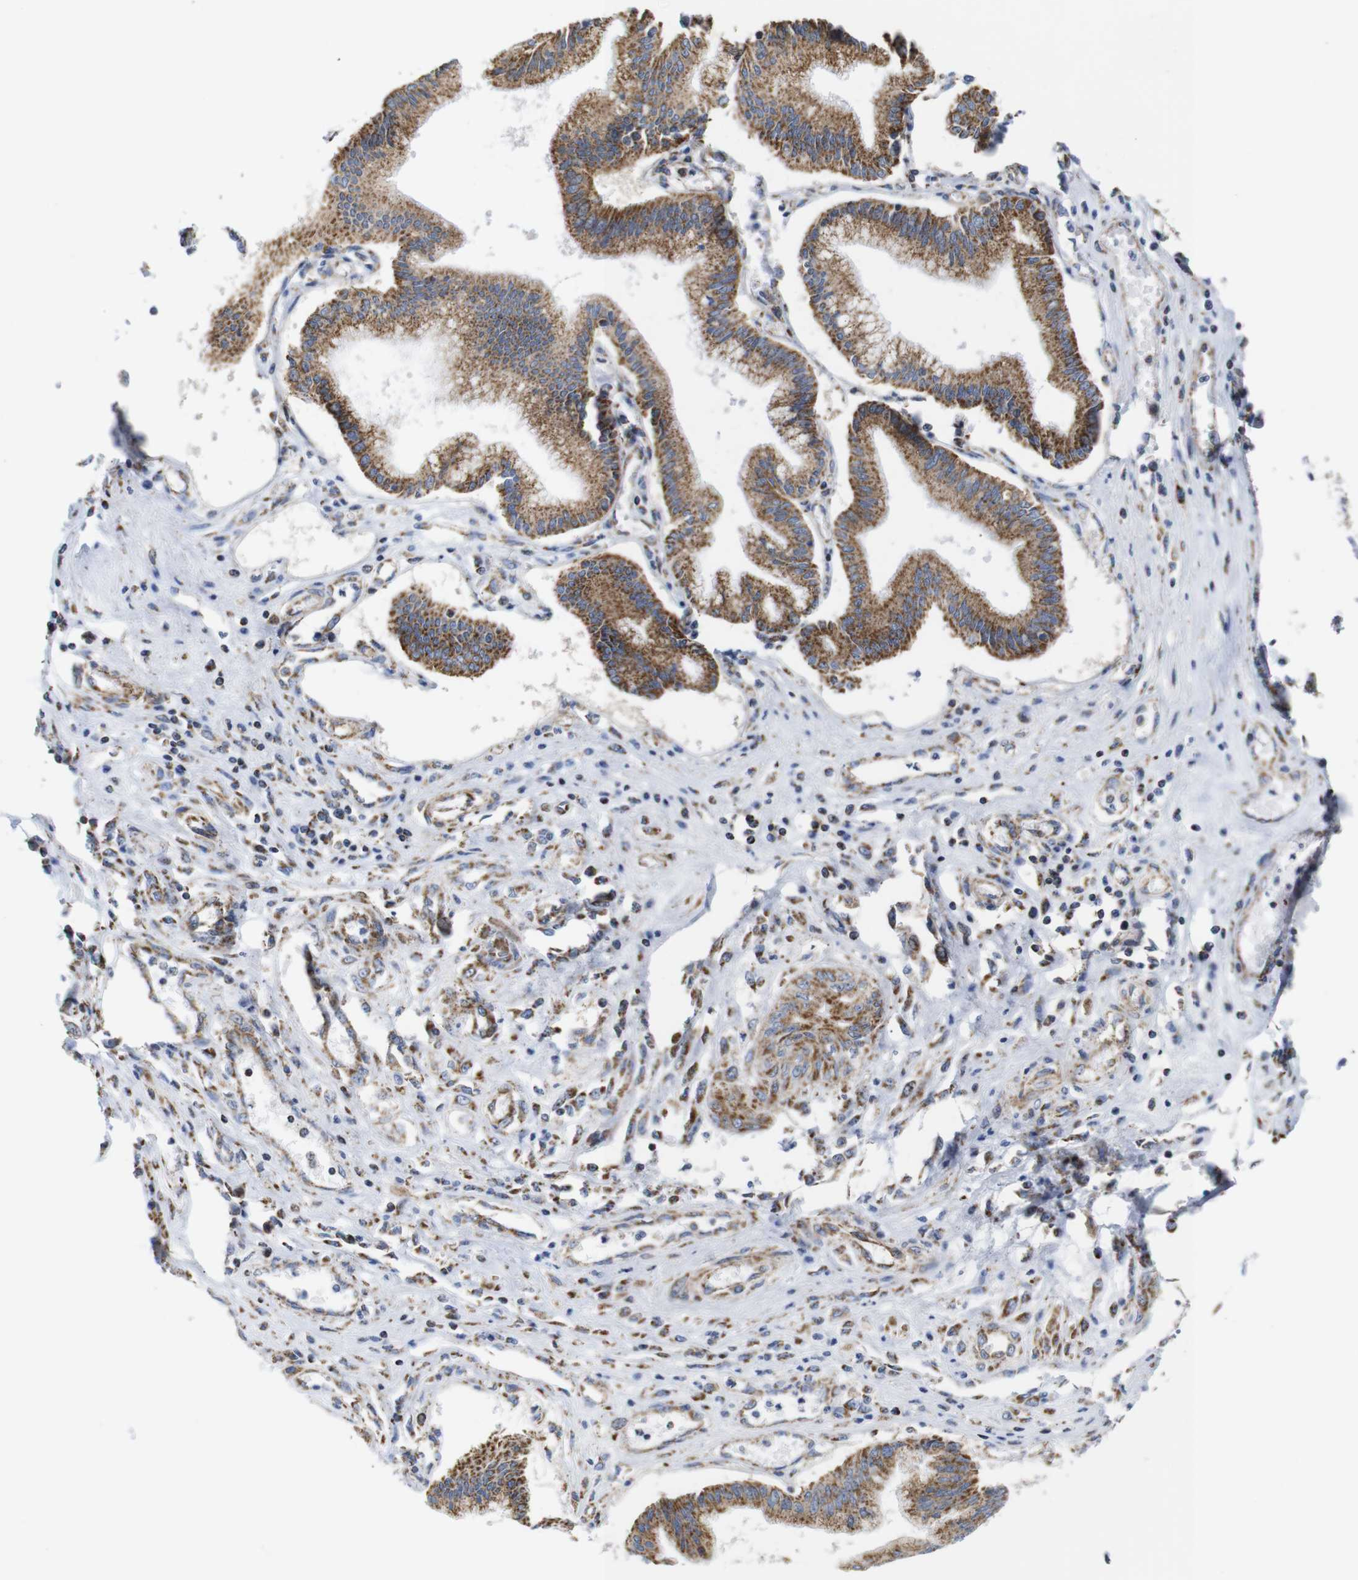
{"staining": {"intensity": "moderate", "quantity": ">75%", "location": "cytoplasmic/membranous"}, "tissue": "pancreatic cancer", "cell_type": "Tumor cells", "image_type": "cancer", "snomed": [{"axis": "morphology", "description": "Adenocarcinoma, NOS"}, {"axis": "topography", "description": "Pancreas"}], "caption": "Pancreatic cancer tissue reveals moderate cytoplasmic/membranous staining in approximately >75% of tumor cells The protein of interest is stained brown, and the nuclei are stained in blue (DAB IHC with brightfield microscopy, high magnification).", "gene": "FAM171B", "patient": {"sex": "male", "age": 56}}